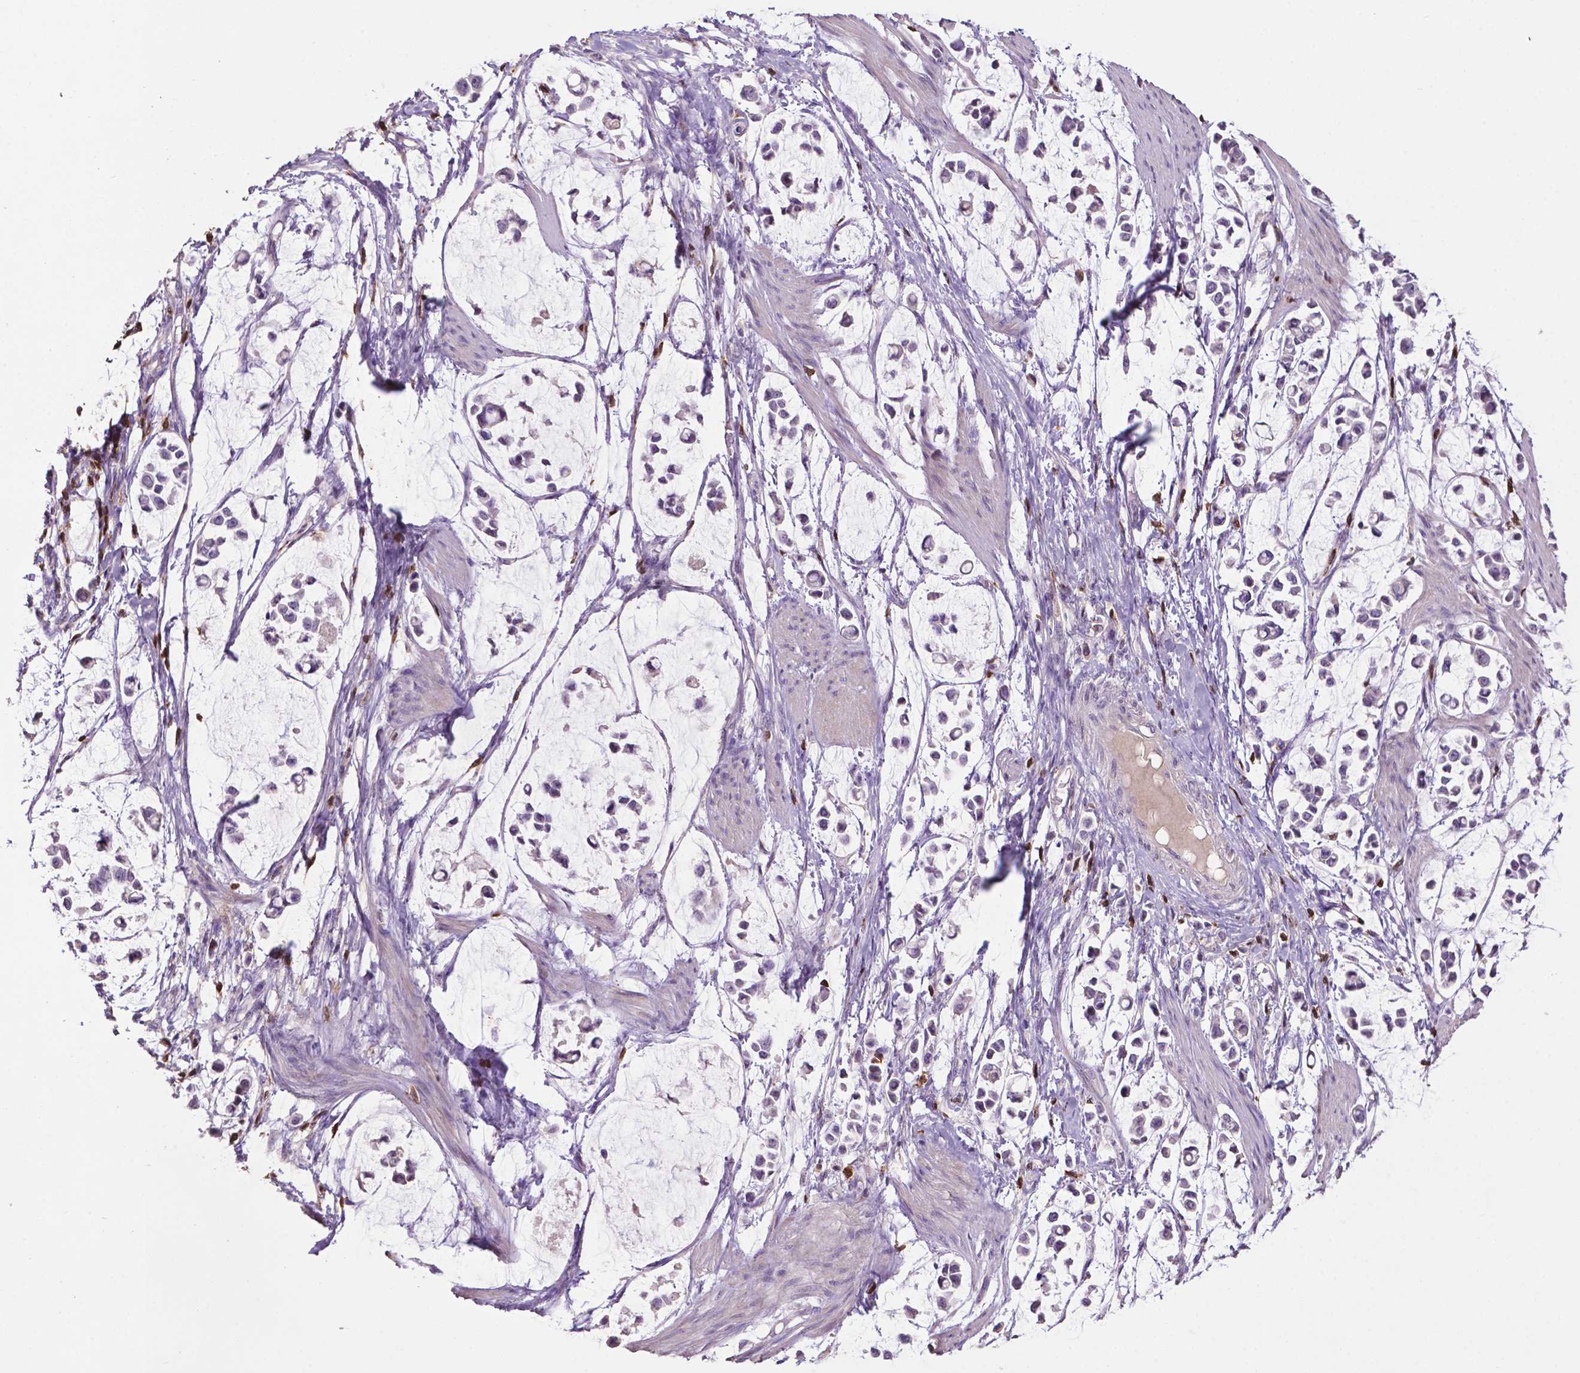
{"staining": {"intensity": "negative", "quantity": "none", "location": "none"}, "tissue": "stomach cancer", "cell_type": "Tumor cells", "image_type": "cancer", "snomed": [{"axis": "morphology", "description": "Adenocarcinoma, NOS"}, {"axis": "topography", "description": "Stomach"}], "caption": "Immunohistochemistry (IHC) of stomach cancer (adenocarcinoma) shows no positivity in tumor cells. The staining was performed using DAB to visualize the protein expression in brown, while the nuclei were stained in blue with hematoxylin (Magnification: 20x).", "gene": "TBC1D10C", "patient": {"sex": "male", "age": 82}}